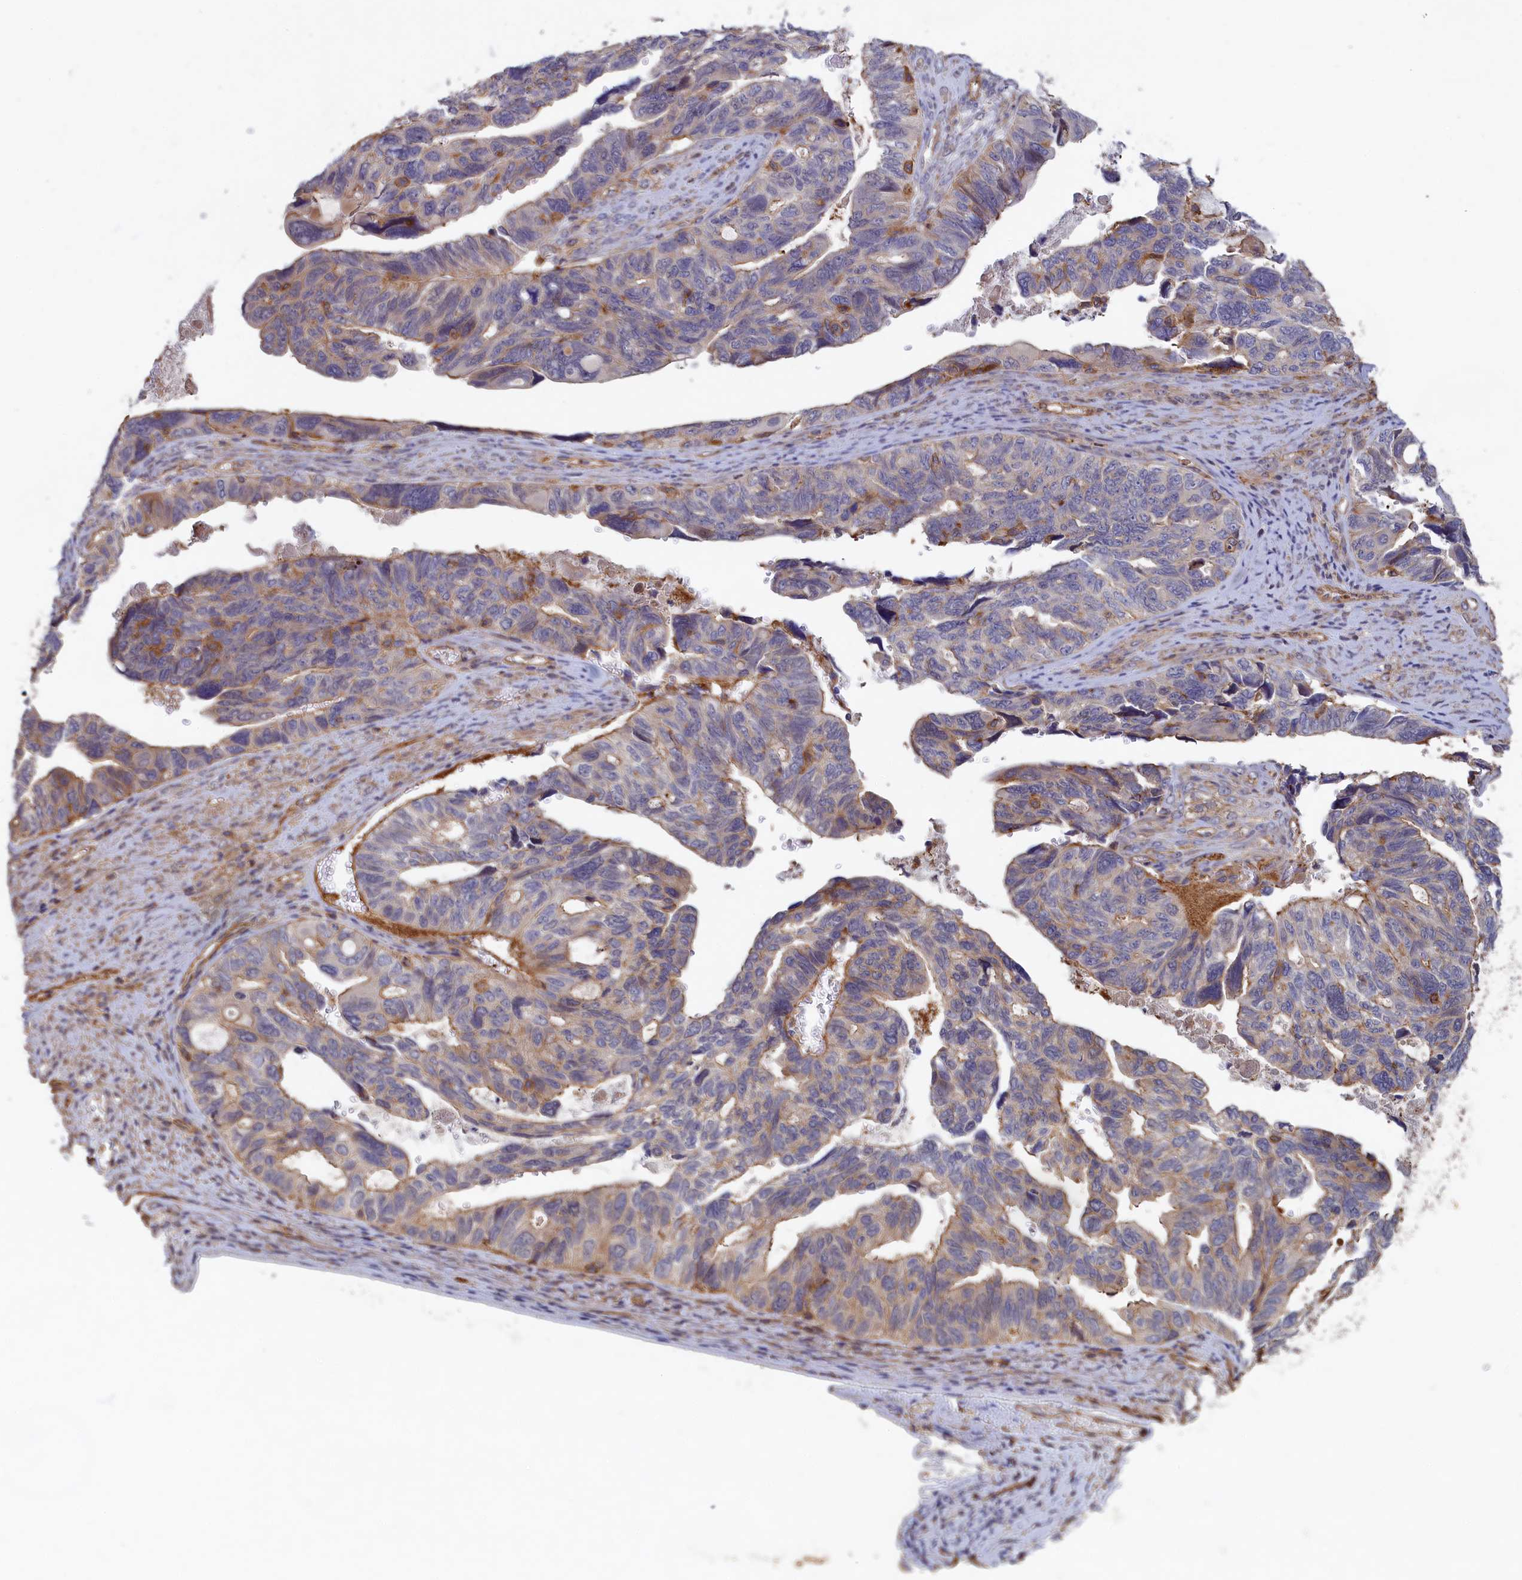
{"staining": {"intensity": "weak", "quantity": "<25%", "location": "cytoplasmic/membranous"}, "tissue": "ovarian cancer", "cell_type": "Tumor cells", "image_type": "cancer", "snomed": [{"axis": "morphology", "description": "Cystadenocarcinoma, serous, NOS"}, {"axis": "topography", "description": "Ovary"}], "caption": "Ovarian cancer (serous cystadenocarcinoma) was stained to show a protein in brown. There is no significant expression in tumor cells.", "gene": "ANKRD27", "patient": {"sex": "female", "age": 79}}